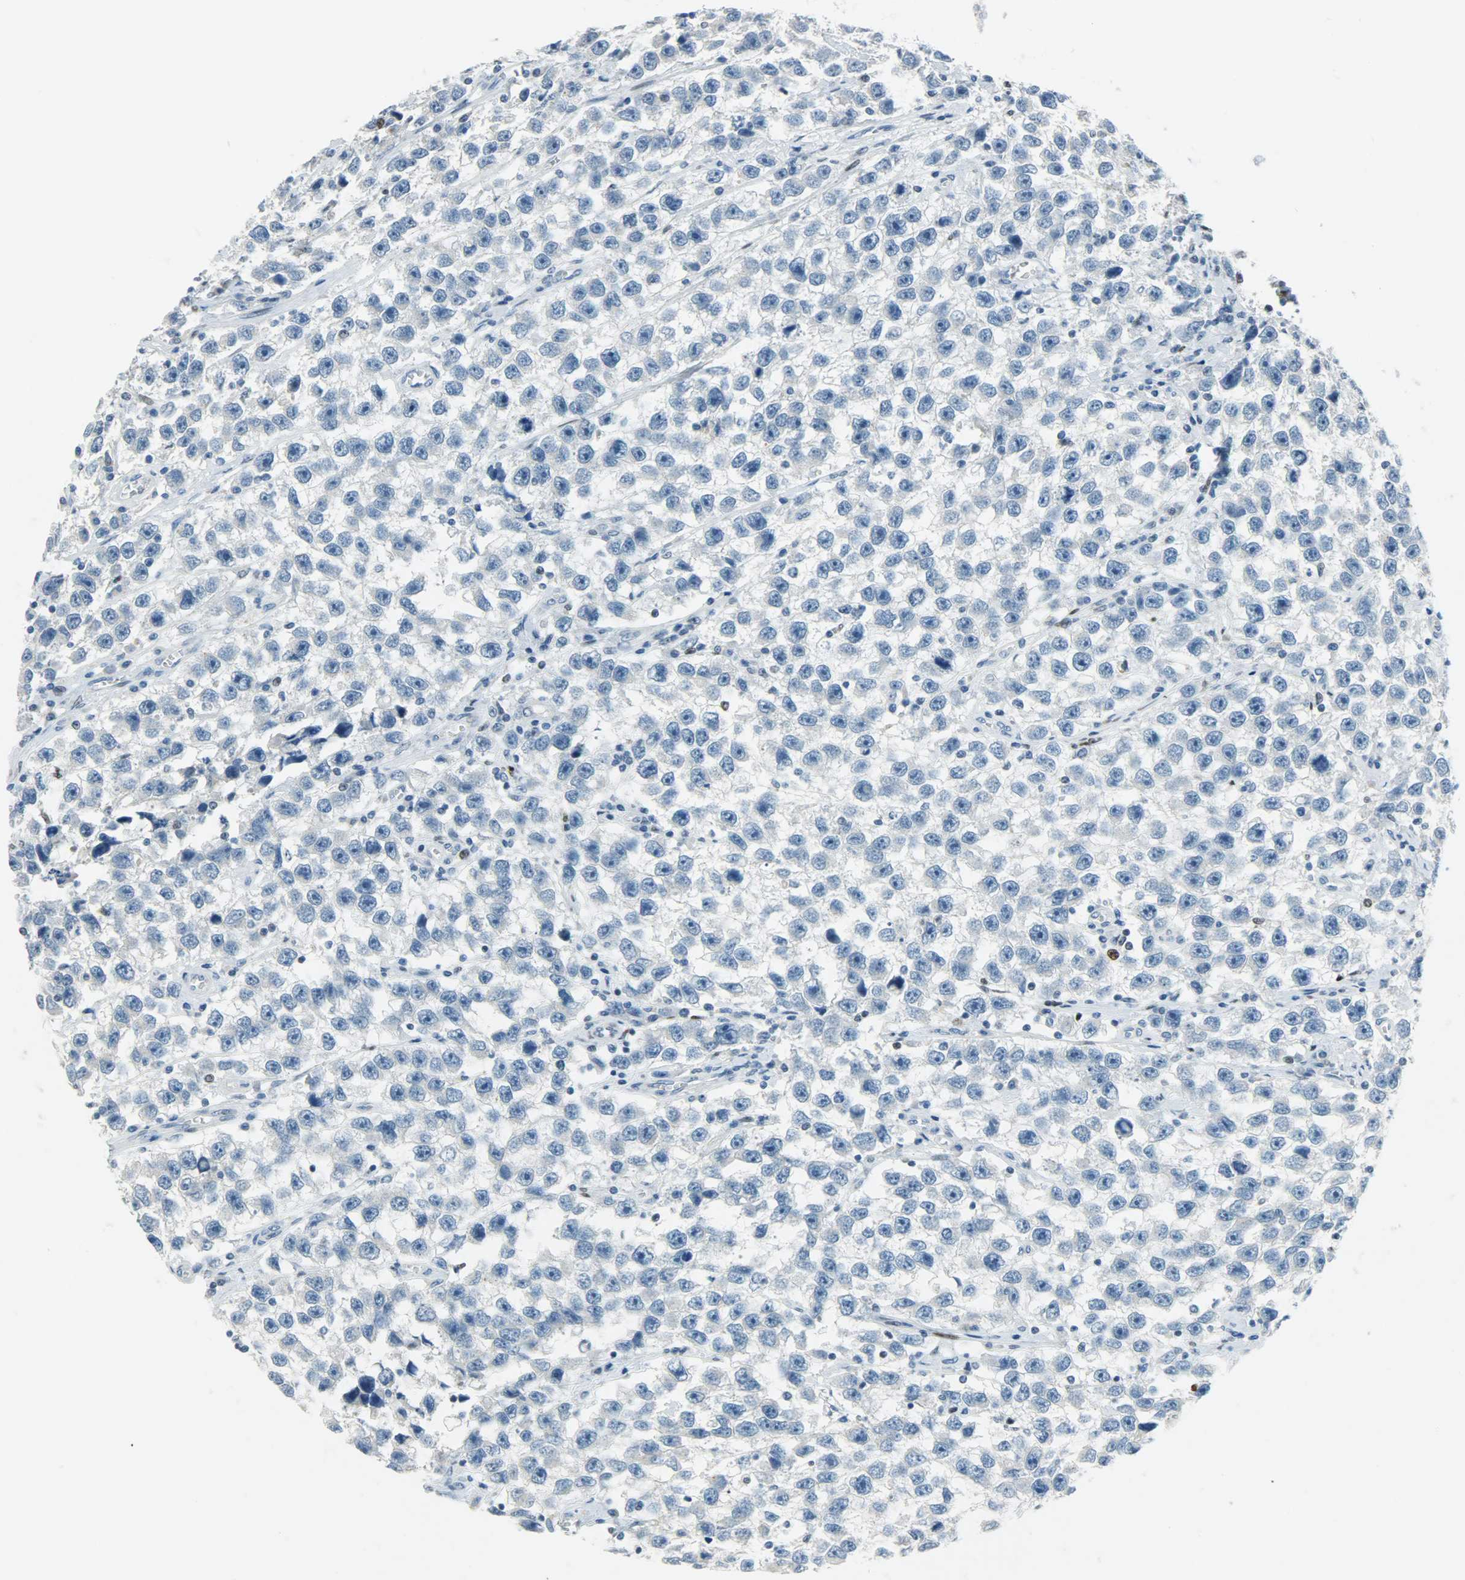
{"staining": {"intensity": "negative", "quantity": "none", "location": "none"}, "tissue": "testis cancer", "cell_type": "Tumor cells", "image_type": "cancer", "snomed": [{"axis": "morphology", "description": "Seminoma, NOS"}, {"axis": "topography", "description": "Testis"}], "caption": "Immunohistochemistry histopathology image of human testis cancer (seminoma) stained for a protein (brown), which shows no staining in tumor cells.", "gene": "JUNB", "patient": {"sex": "male", "age": 33}}